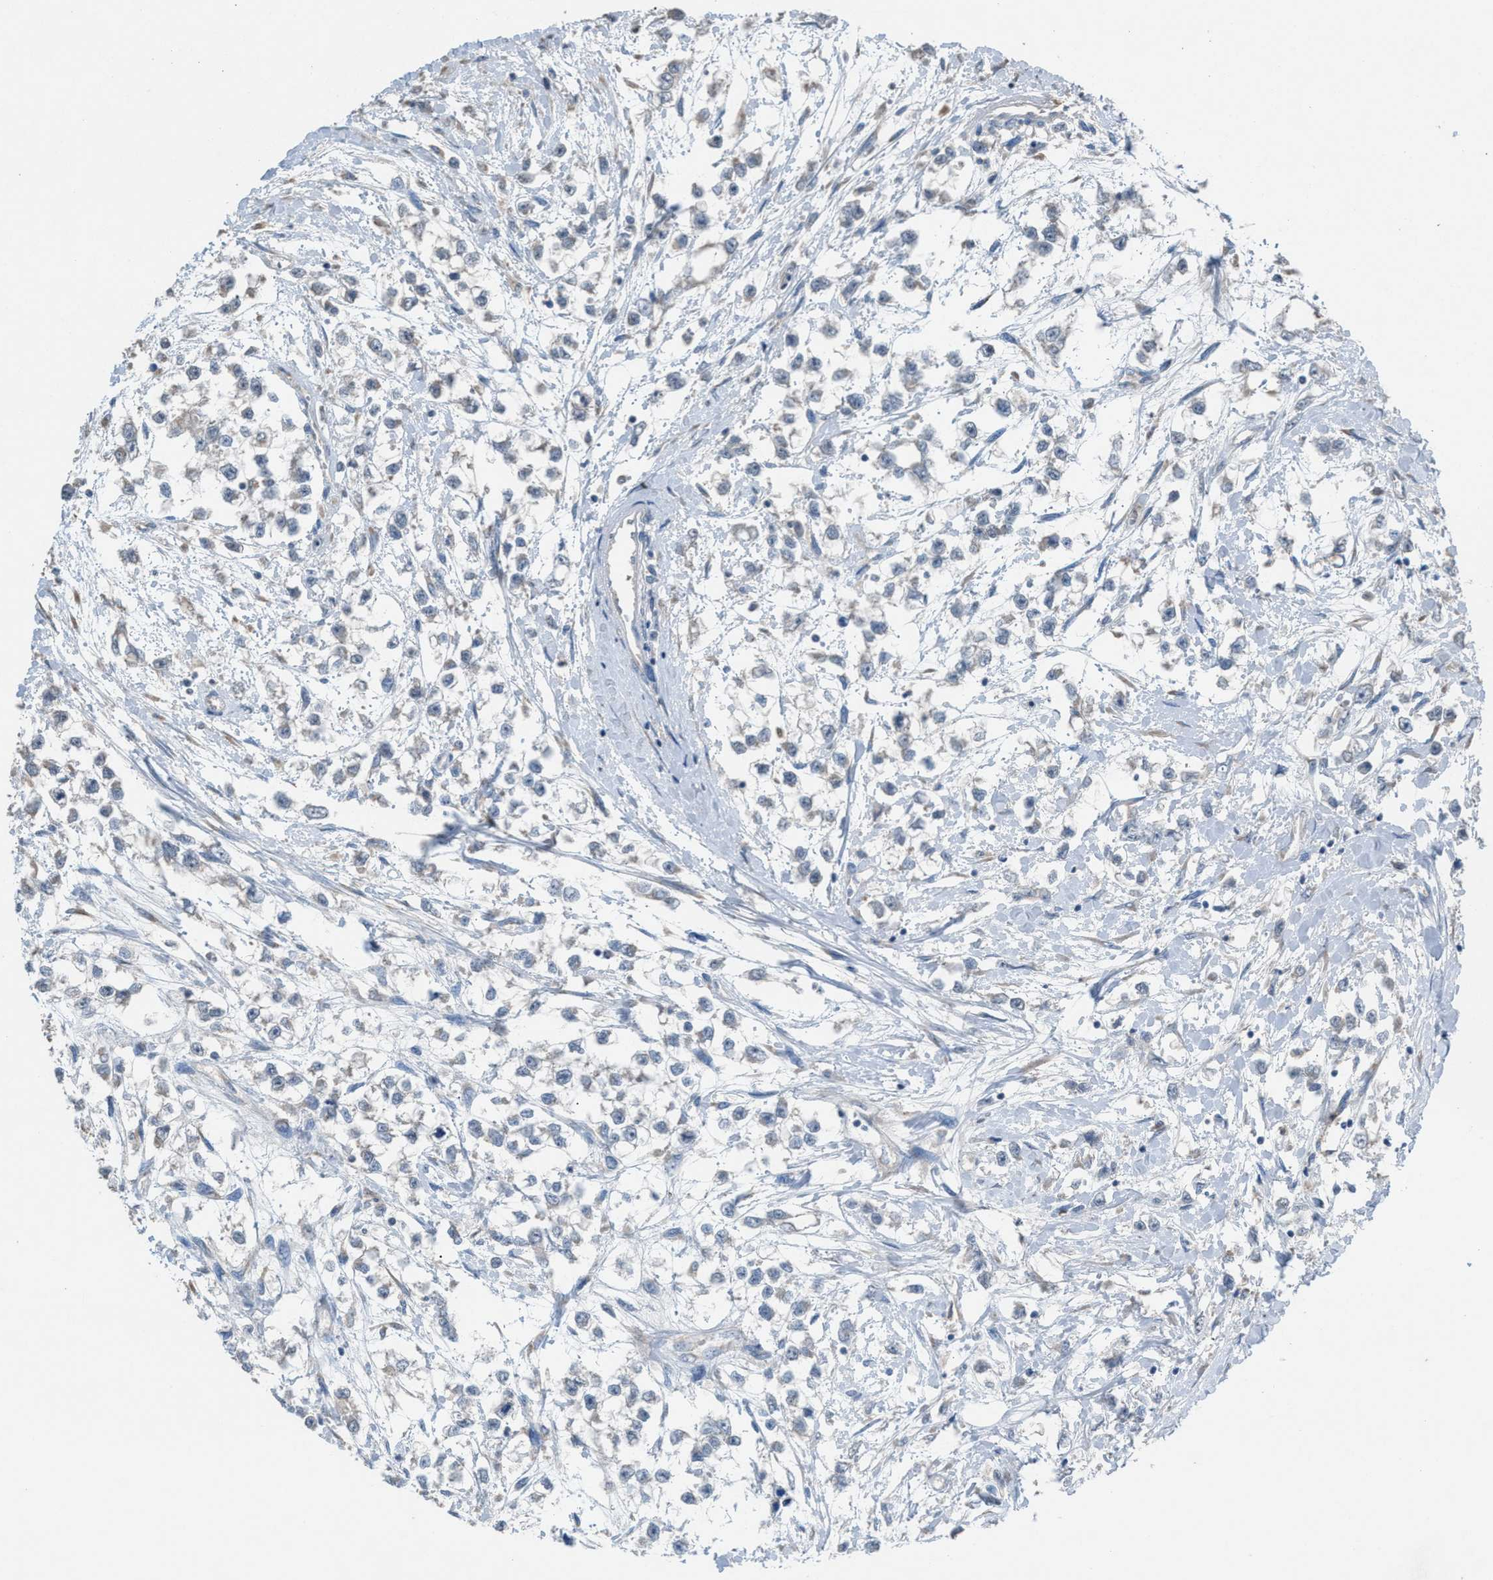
{"staining": {"intensity": "negative", "quantity": "none", "location": "none"}, "tissue": "testis cancer", "cell_type": "Tumor cells", "image_type": "cancer", "snomed": [{"axis": "morphology", "description": "Seminoma, NOS"}, {"axis": "morphology", "description": "Carcinoma, Embryonal, NOS"}, {"axis": "topography", "description": "Testis"}], "caption": "Immunohistochemistry of human testis embryonal carcinoma demonstrates no expression in tumor cells. (Immunohistochemistry (ihc), brightfield microscopy, high magnification).", "gene": "TPK1", "patient": {"sex": "male", "age": 51}}